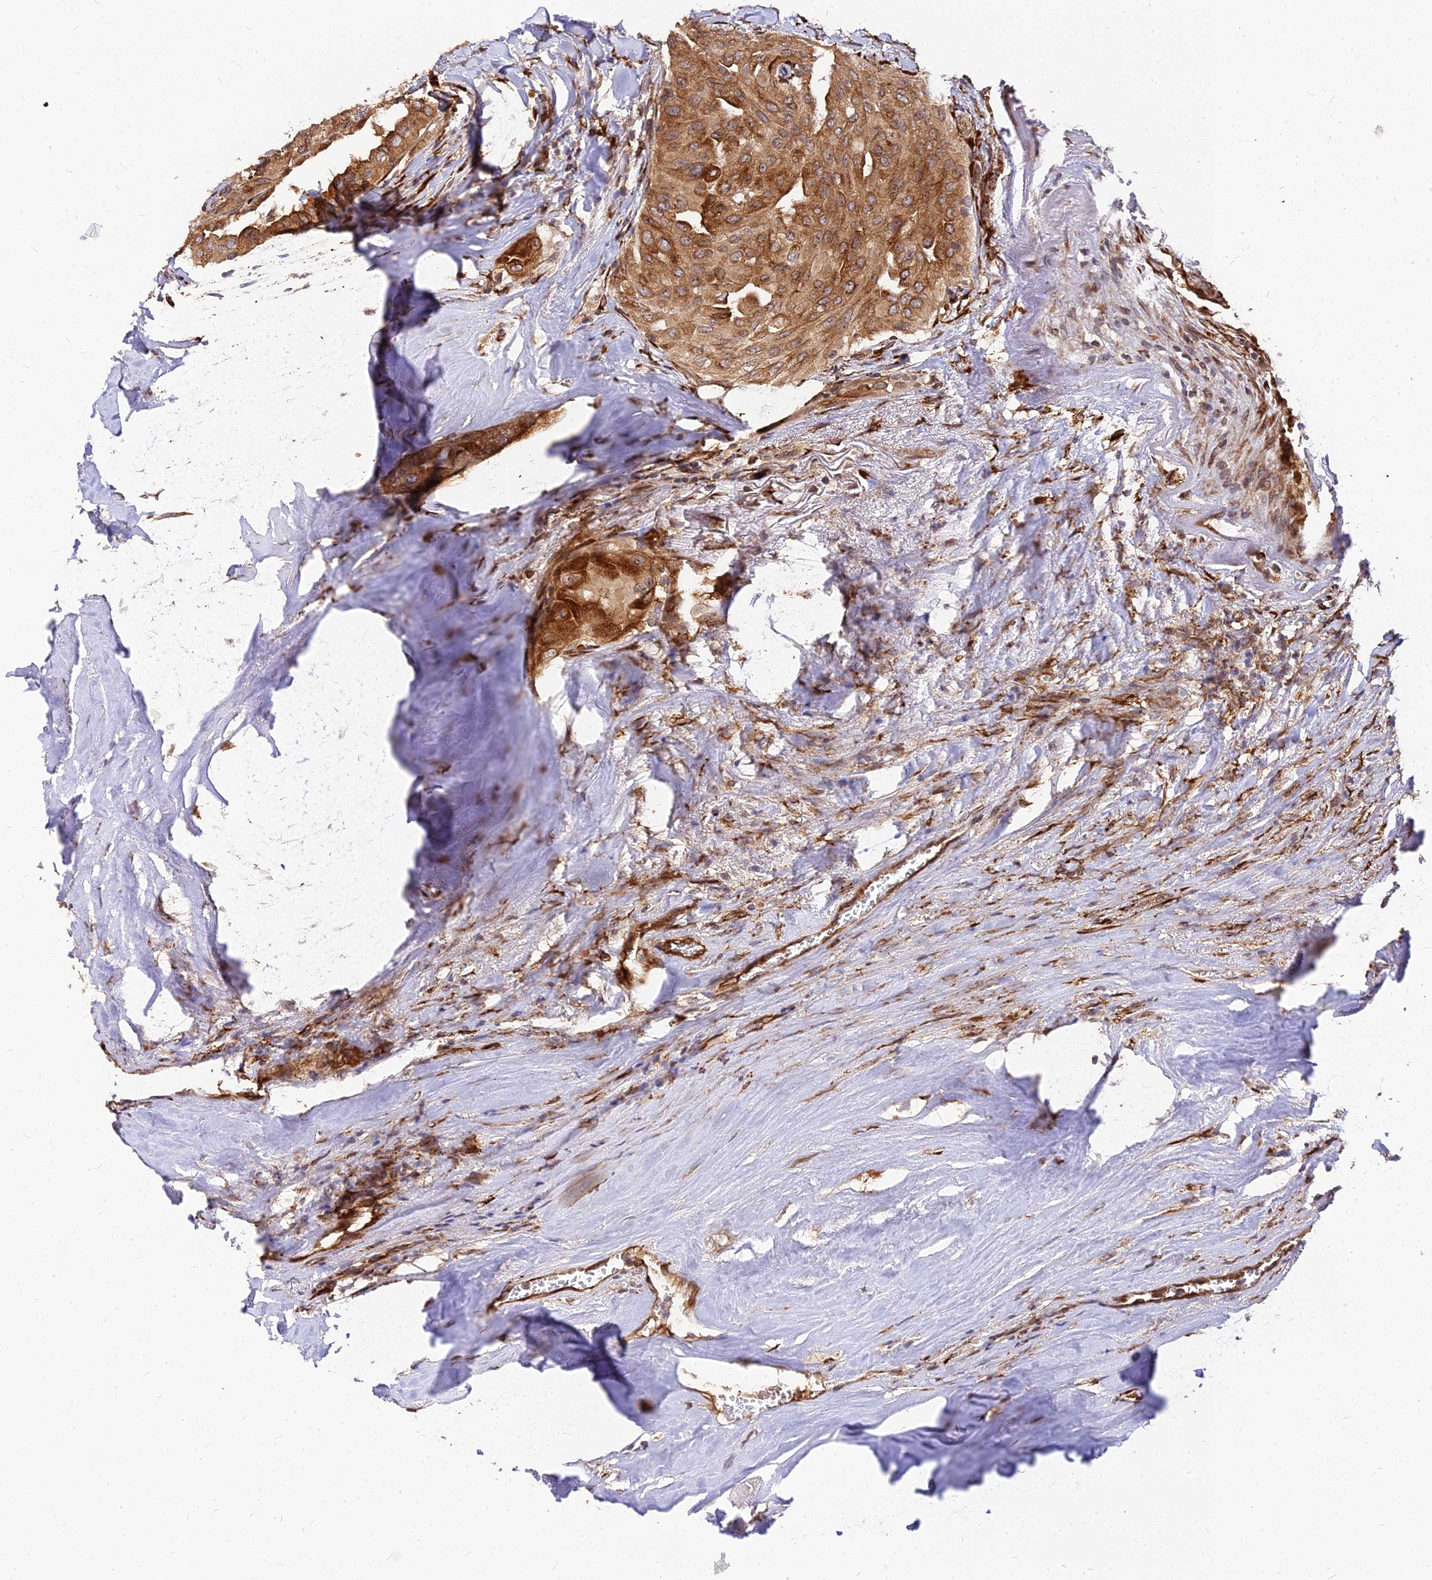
{"staining": {"intensity": "moderate", "quantity": ">75%", "location": "cytoplasmic/membranous"}, "tissue": "thyroid cancer", "cell_type": "Tumor cells", "image_type": "cancer", "snomed": [{"axis": "morphology", "description": "Papillary adenocarcinoma, NOS"}, {"axis": "topography", "description": "Thyroid gland"}], "caption": "Thyroid cancer stained for a protein (brown) exhibits moderate cytoplasmic/membranous positive staining in about >75% of tumor cells.", "gene": "PDE4D", "patient": {"sex": "female", "age": 59}}